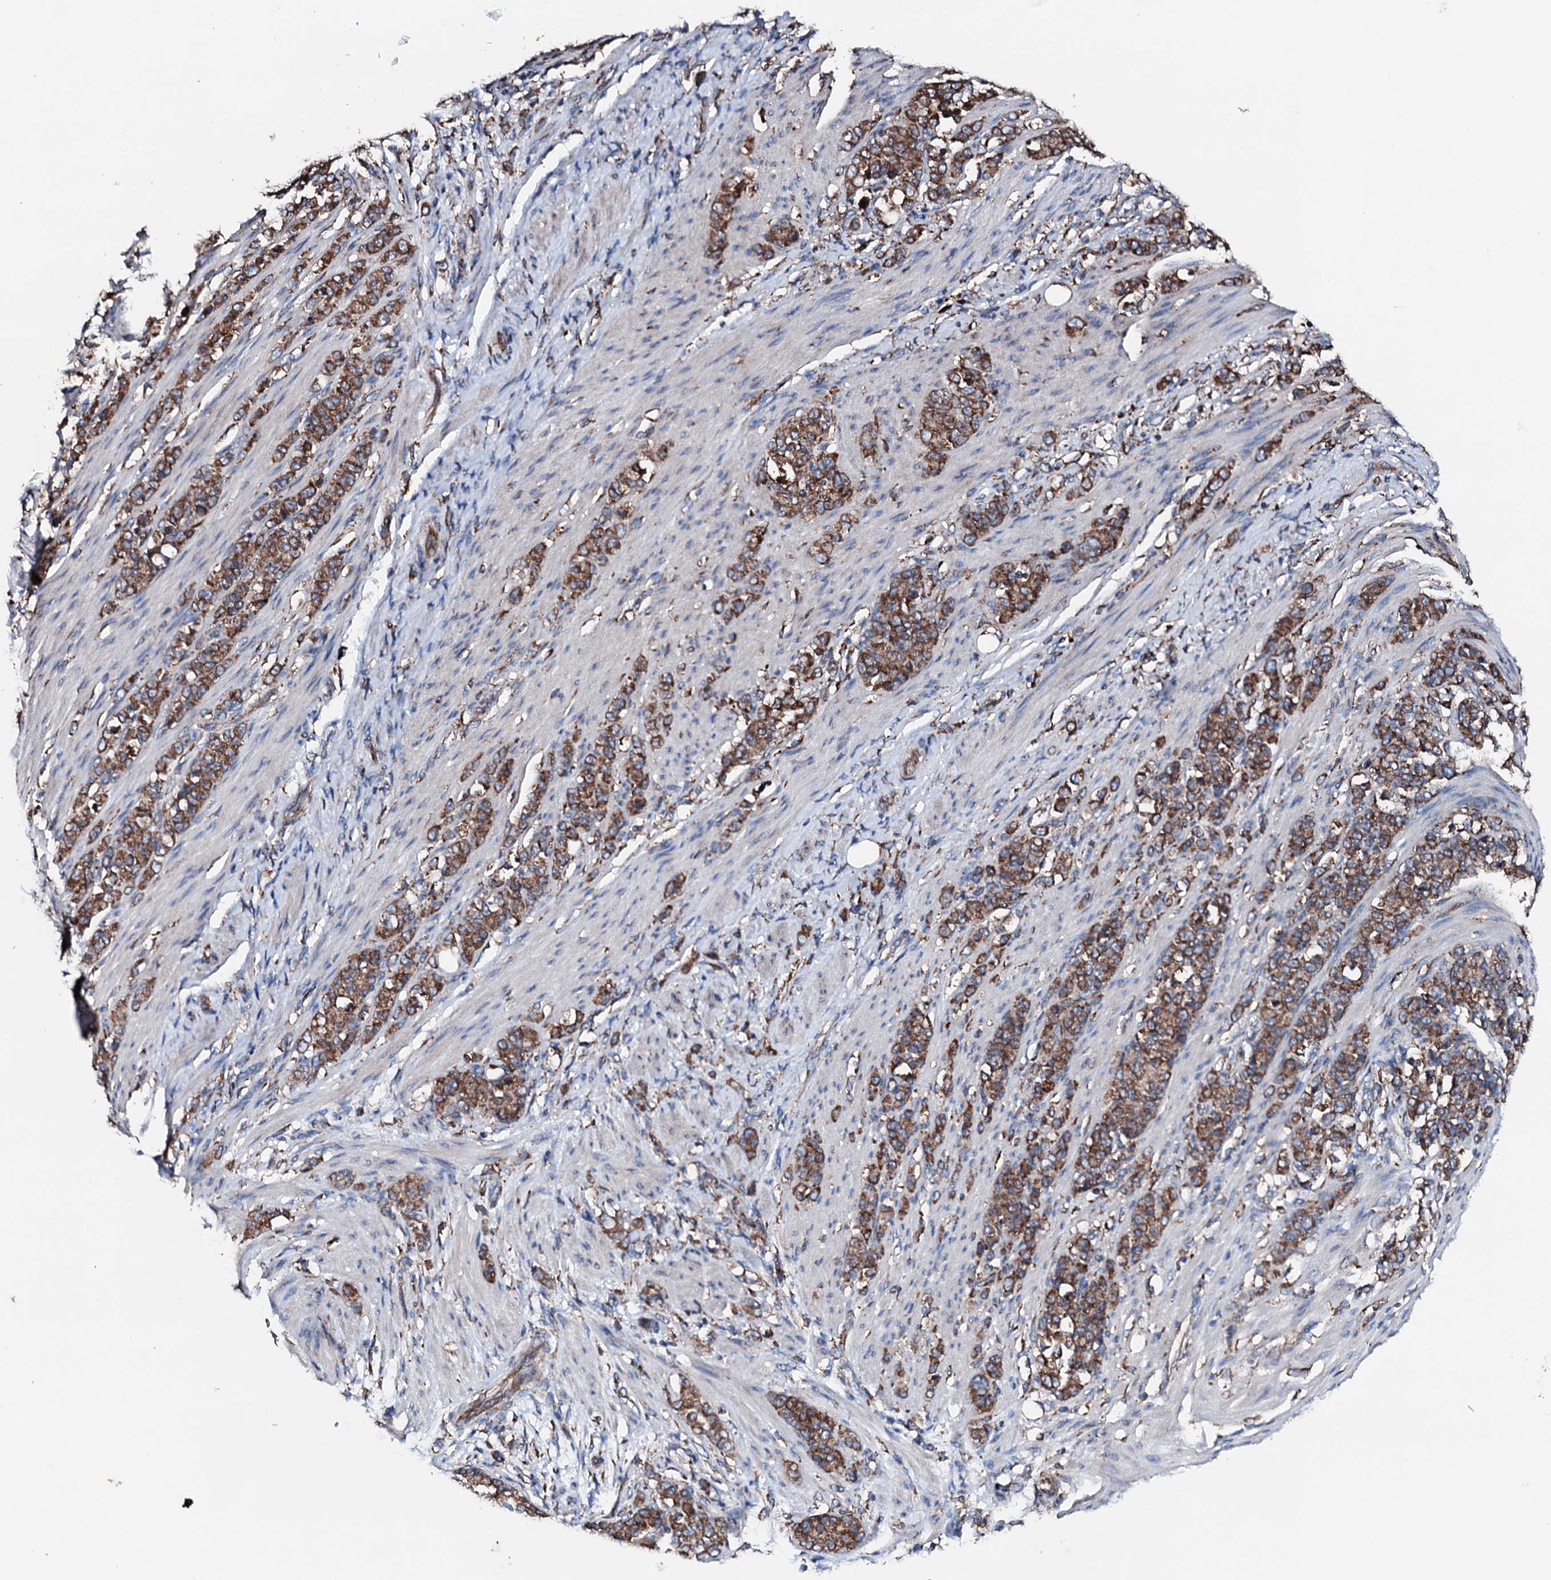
{"staining": {"intensity": "strong", "quantity": ">75%", "location": "cytoplasmic/membranous"}, "tissue": "stomach cancer", "cell_type": "Tumor cells", "image_type": "cancer", "snomed": [{"axis": "morphology", "description": "Adenocarcinoma, NOS"}, {"axis": "topography", "description": "Stomach"}], "caption": "This micrograph reveals immunohistochemistry (IHC) staining of stomach adenocarcinoma, with high strong cytoplasmic/membranous staining in approximately >75% of tumor cells.", "gene": "AMDHD1", "patient": {"sex": "female", "age": 79}}